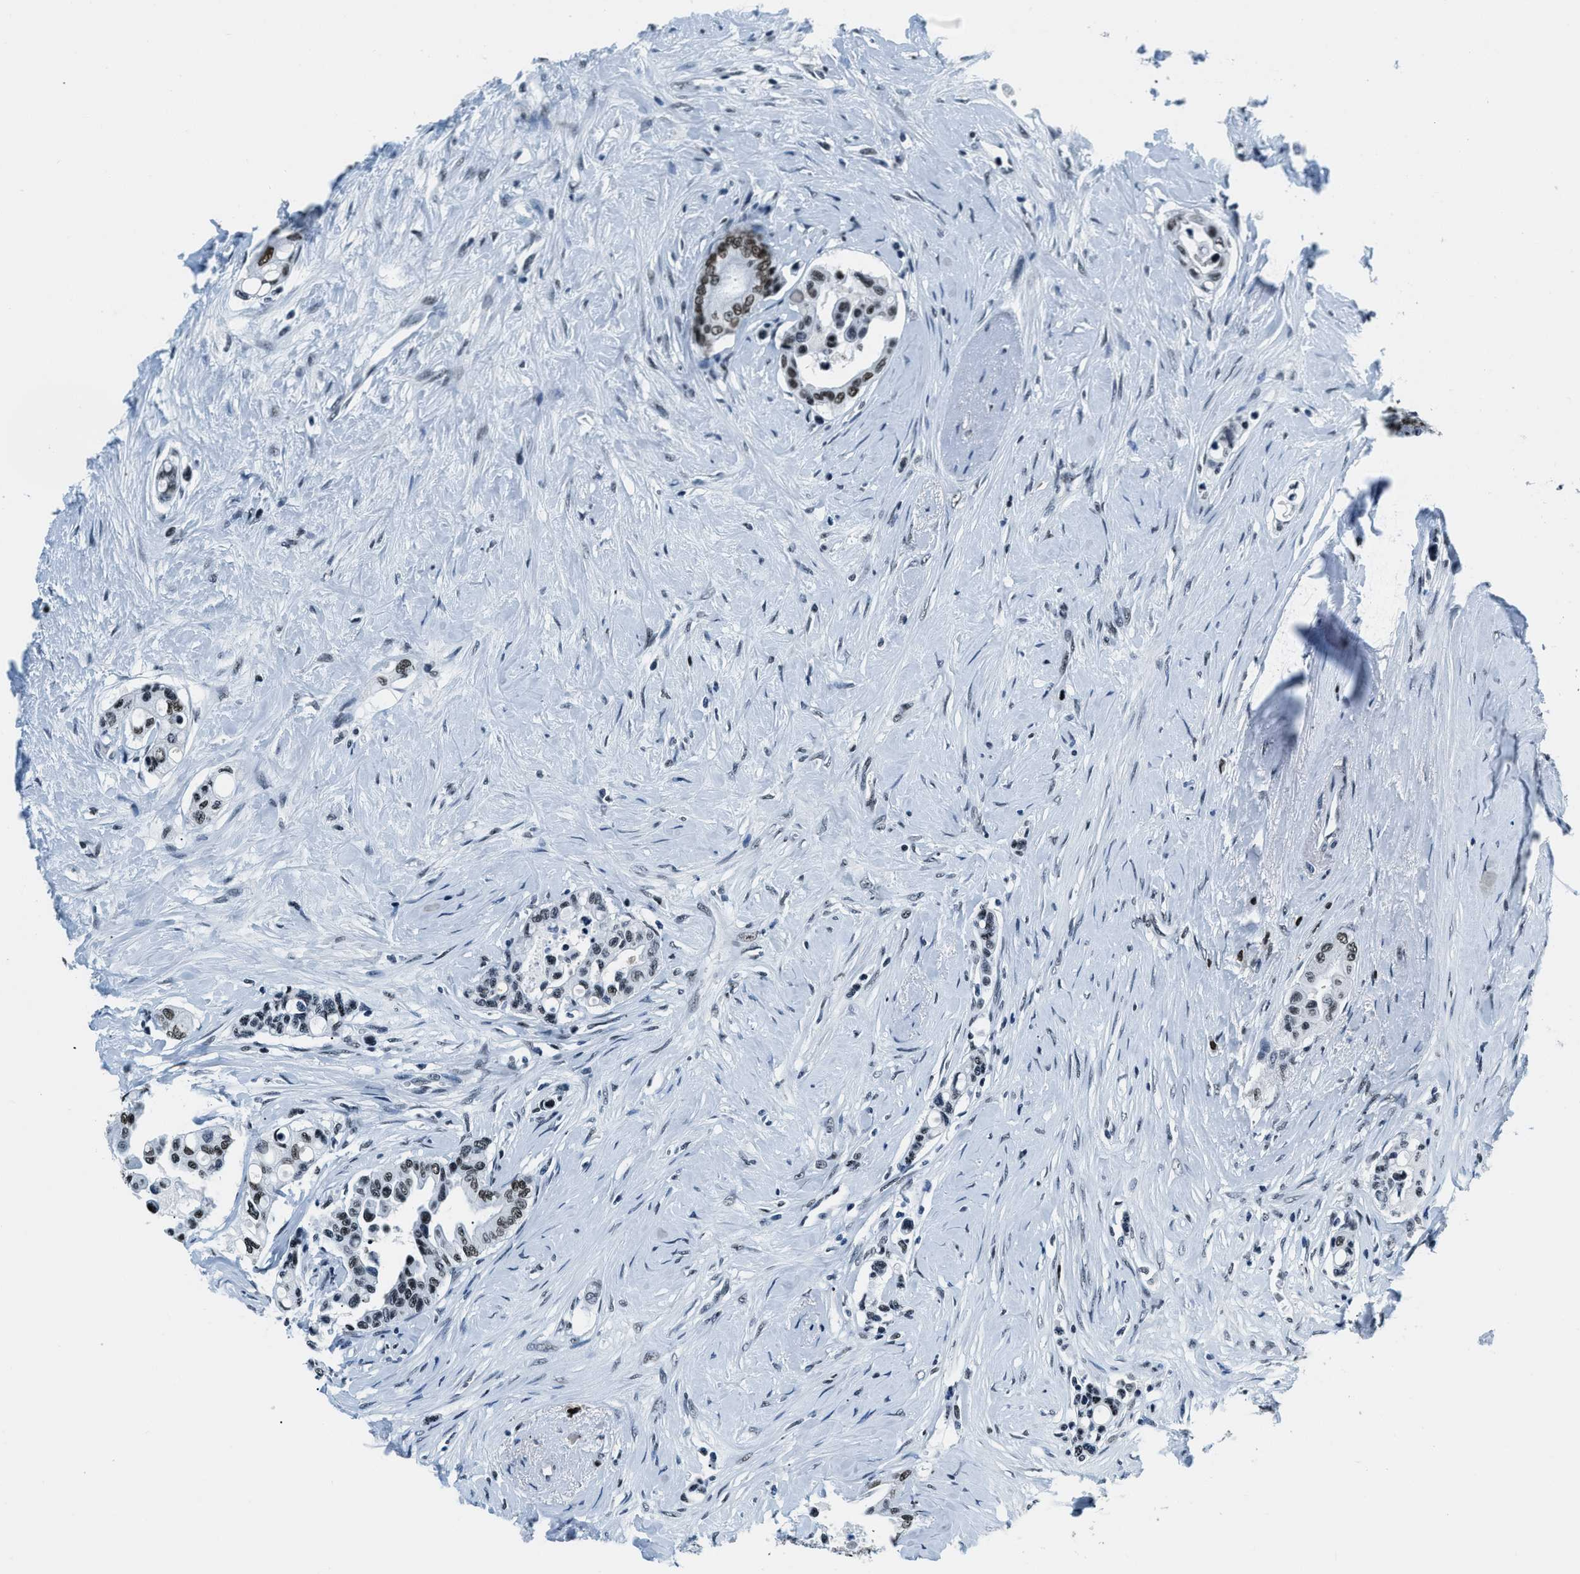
{"staining": {"intensity": "moderate", "quantity": "25%-75%", "location": "nuclear"}, "tissue": "colorectal cancer", "cell_type": "Tumor cells", "image_type": "cancer", "snomed": [{"axis": "morphology", "description": "Normal tissue, NOS"}, {"axis": "morphology", "description": "Adenocarcinoma, NOS"}, {"axis": "topography", "description": "Colon"}], "caption": "Immunohistochemistry (IHC) photomicrograph of adenocarcinoma (colorectal) stained for a protein (brown), which demonstrates medium levels of moderate nuclear positivity in approximately 25%-75% of tumor cells.", "gene": "TOP1", "patient": {"sex": "male", "age": 82}}